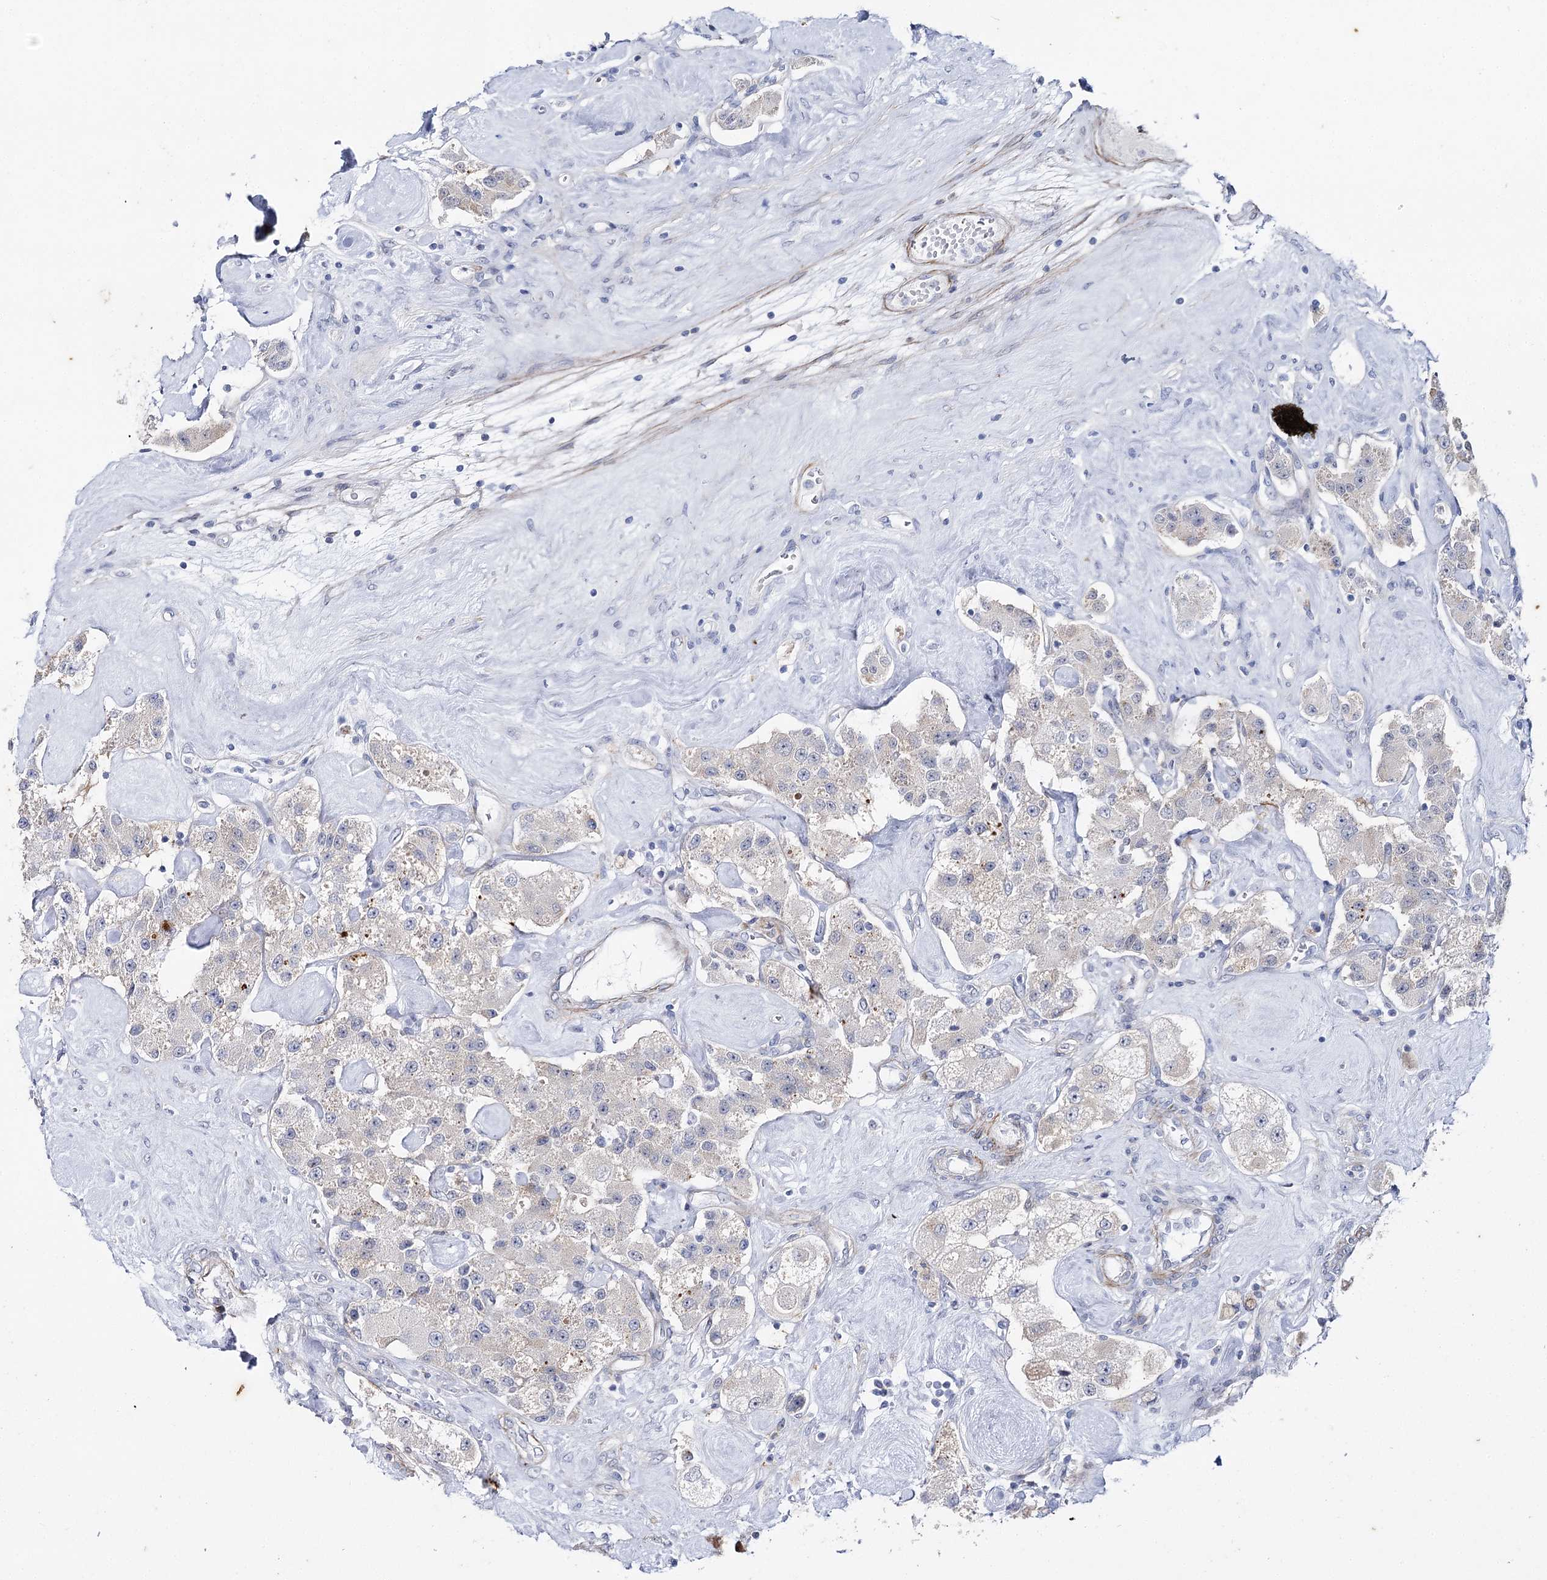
{"staining": {"intensity": "negative", "quantity": "none", "location": "none"}, "tissue": "carcinoid", "cell_type": "Tumor cells", "image_type": "cancer", "snomed": [{"axis": "morphology", "description": "Carcinoid, malignant, NOS"}, {"axis": "topography", "description": "Pancreas"}], "caption": "A photomicrograph of human carcinoid is negative for staining in tumor cells.", "gene": "AGXT2", "patient": {"sex": "male", "age": 41}}